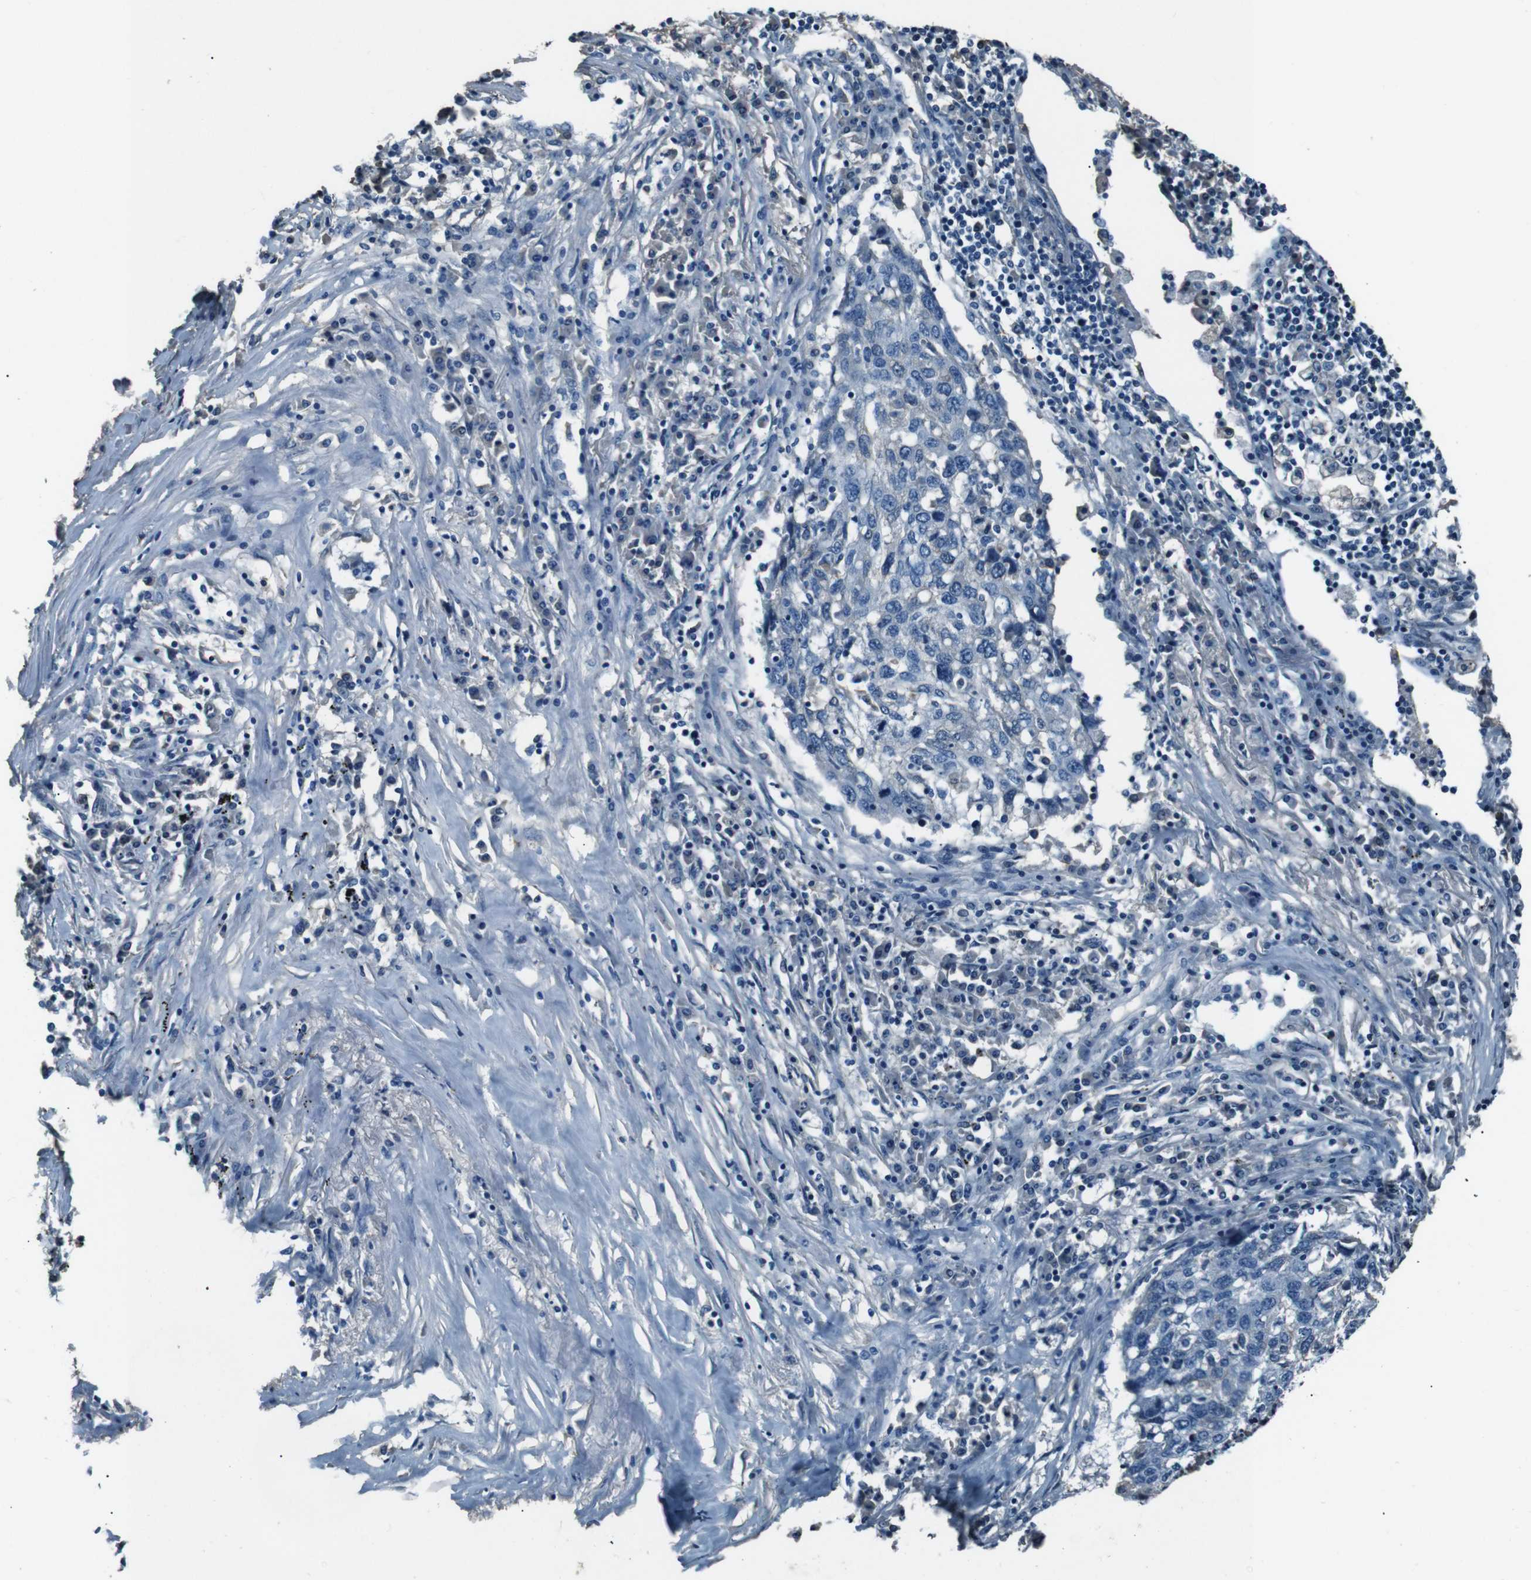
{"staining": {"intensity": "negative", "quantity": "none", "location": "none"}, "tissue": "lung cancer", "cell_type": "Tumor cells", "image_type": "cancer", "snomed": [{"axis": "morphology", "description": "Squamous cell carcinoma, NOS"}, {"axis": "topography", "description": "Lung"}], "caption": "Lung cancer (squamous cell carcinoma) was stained to show a protein in brown. There is no significant staining in tumor cells. (Brightfield microscopy of DAB IHC at high magnification).", "gene": "LEP", "patient": {"sex": "female", "age": 63}}